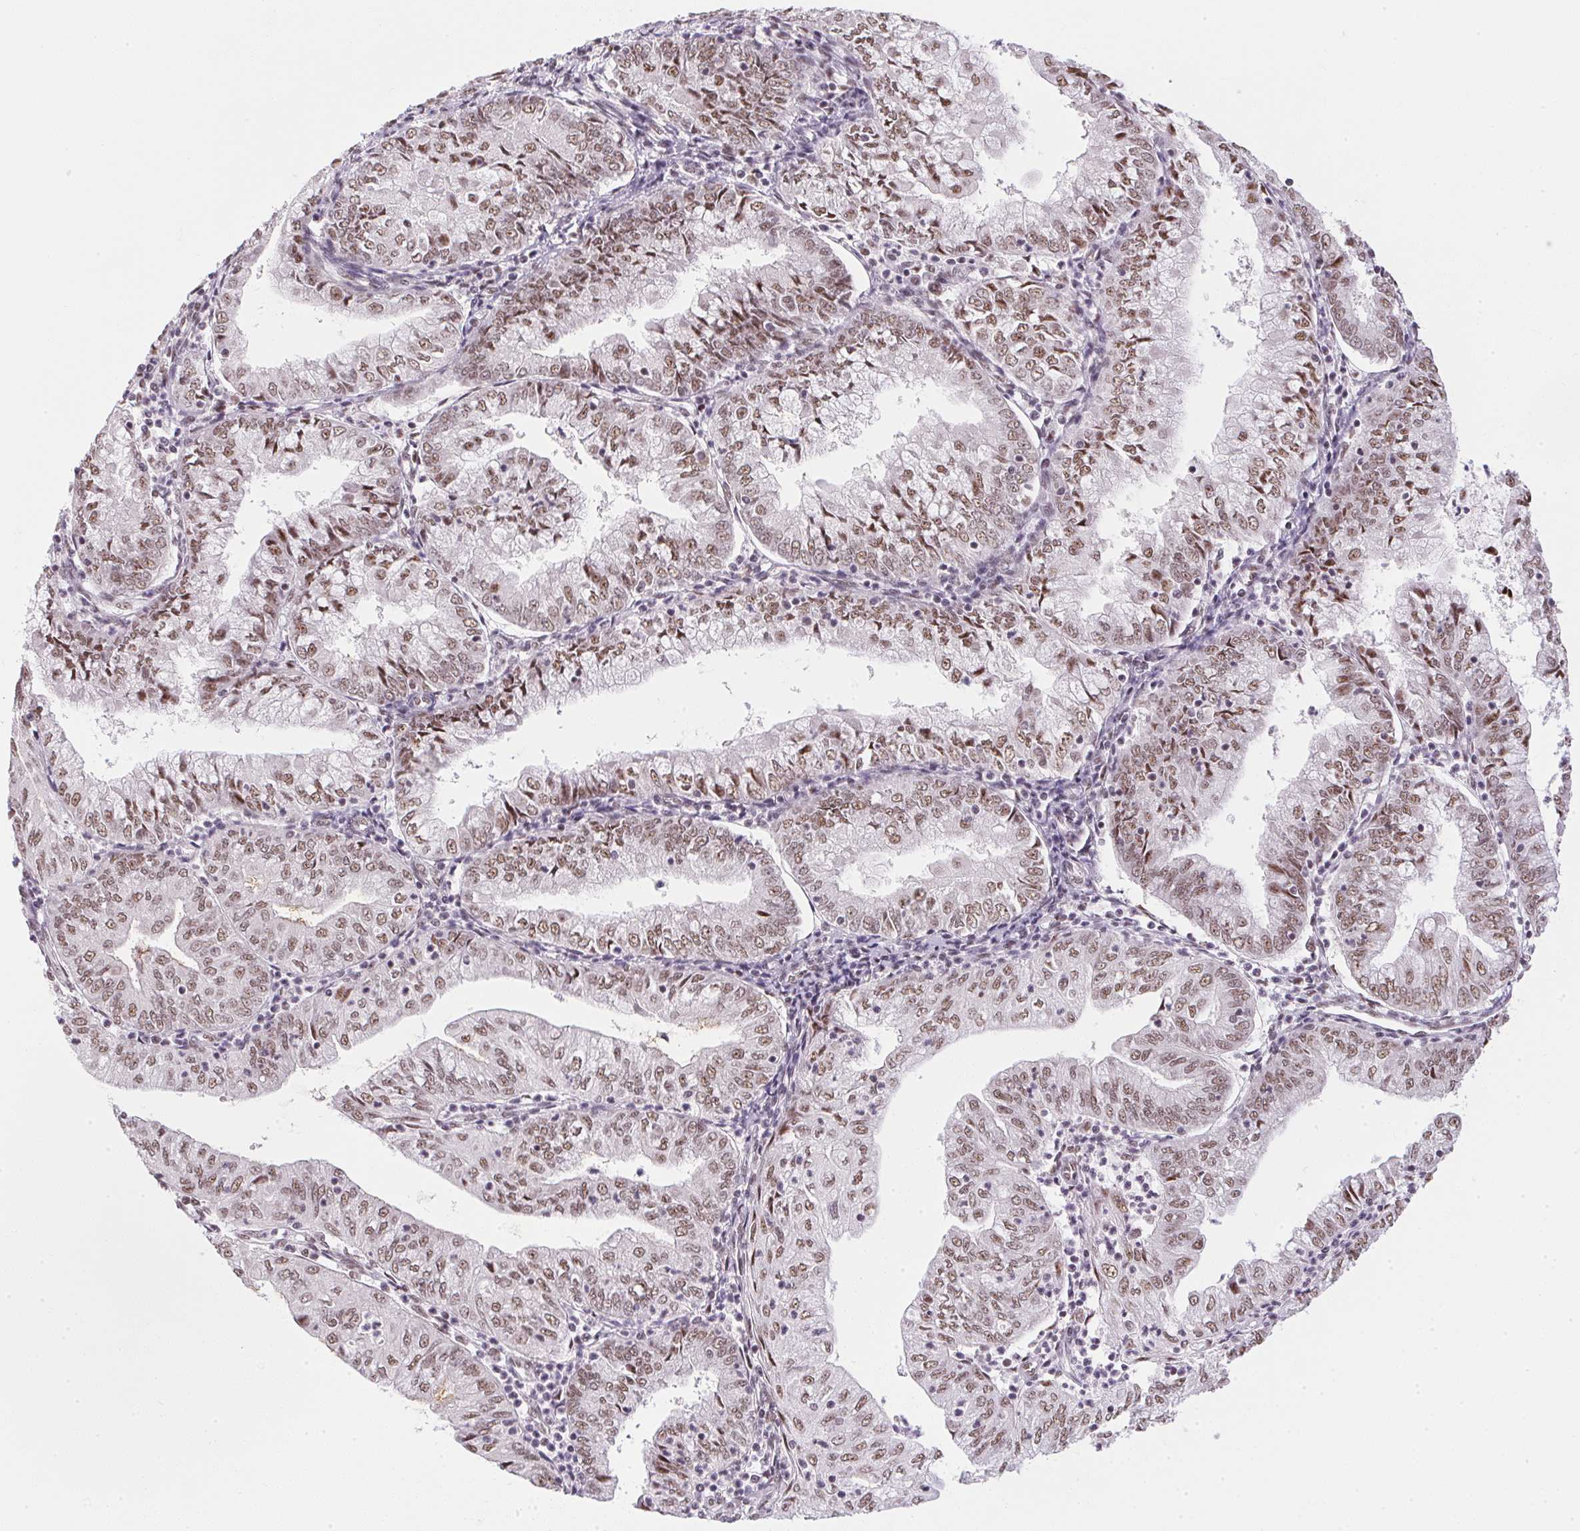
{"staining": {"intensity": "moderate", "quantity": ">75%", "location": "nuclear"}, "tissue": "endometrial cancer", "cell_type": "Tumor cells", "image_type": "cancer", "snomed": [{"axis": "morphology", "description": "Adenocarcinoma, NOS"}, {"axis": "topography", "description": "Endometrium"}], "caption": "Brown immunohistochemical staining in human endometrial adenocarcinoma displays moderate nuclear expression in about >75% of tumor cells. Nuclei are stained in blue.", "gene": "SRSF7", "patient": {"sex": "female", "age": 55}}